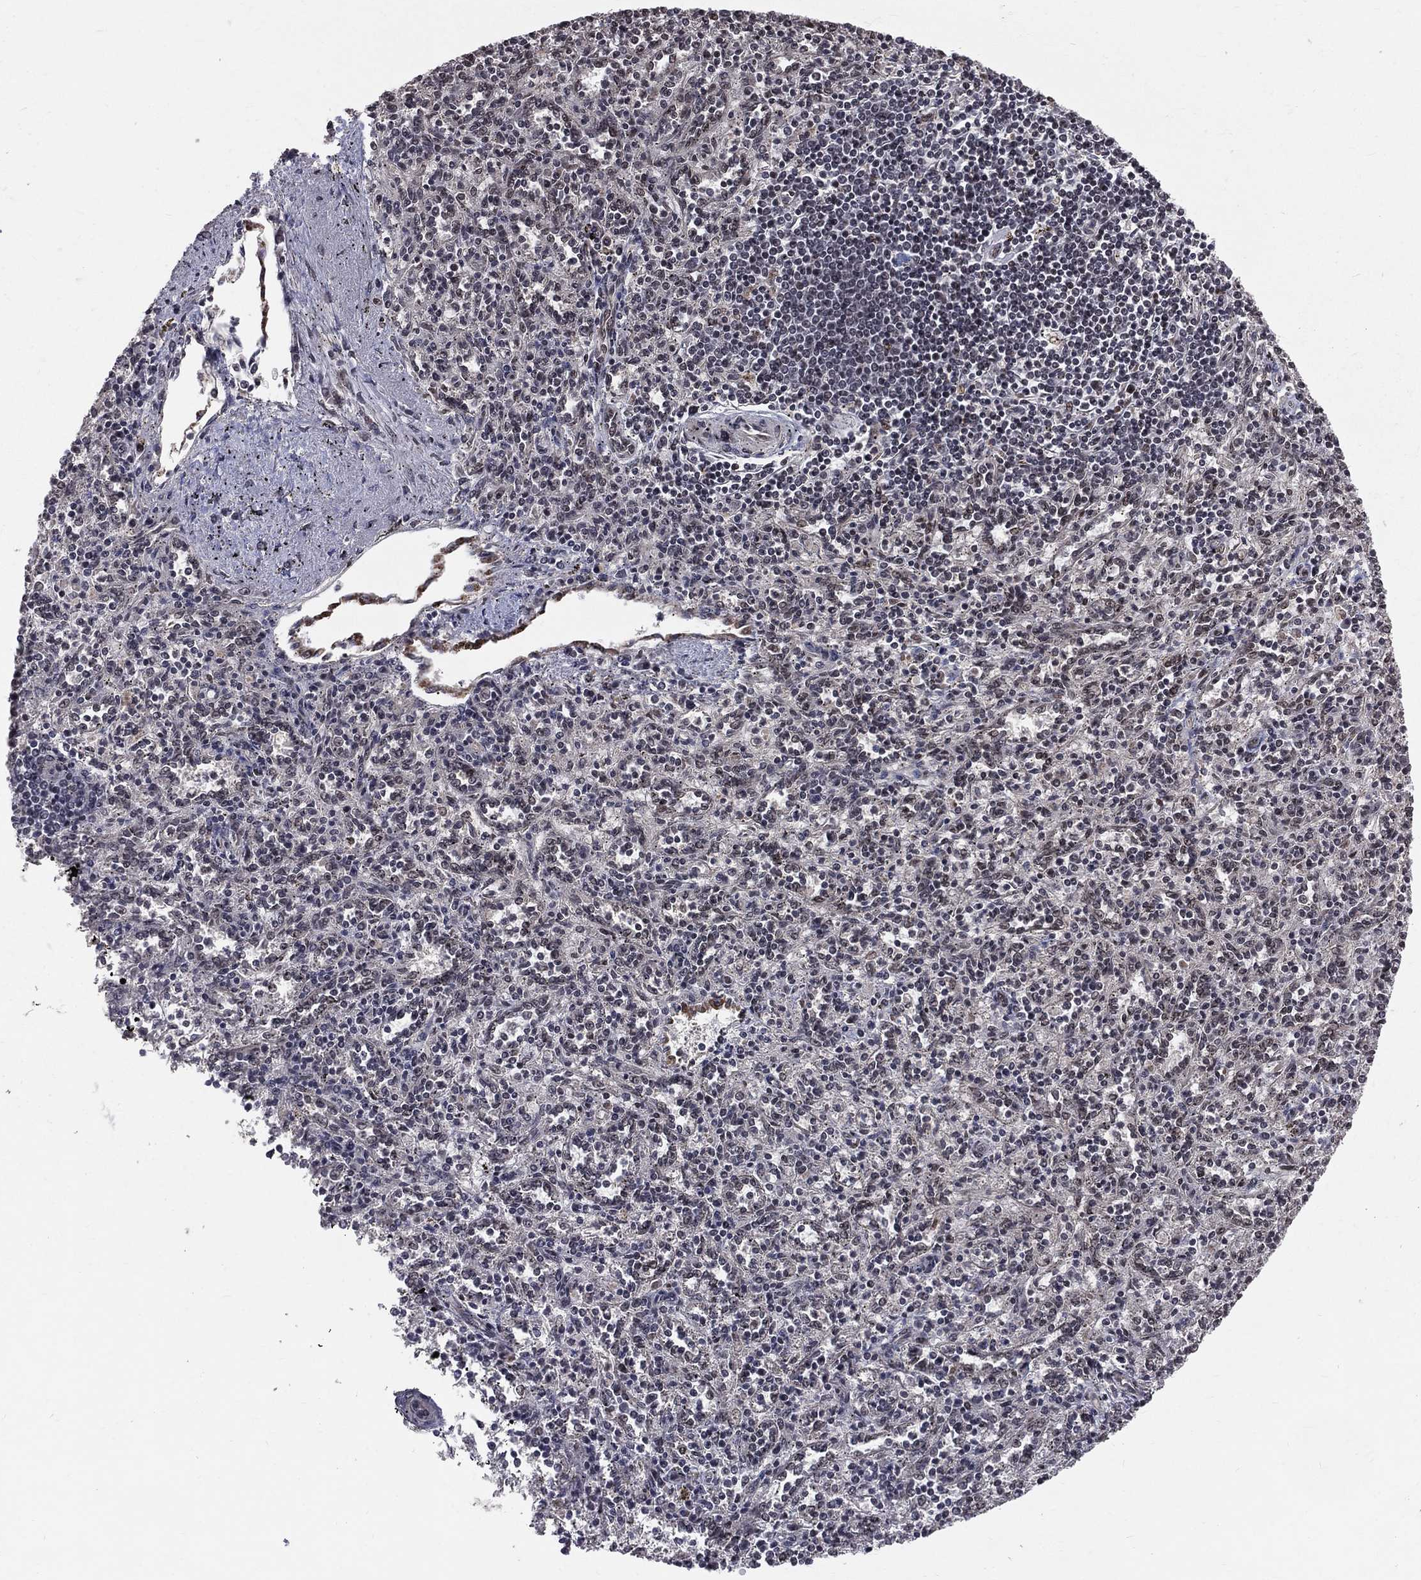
{"staining": {"intensity": "strong", "quantity": ">75%", "location": "nuclear"}, "tissue": "spleen", "cell_type": "Cells in red pulp", "image_type": "normal", "snomed": [{"axis": "morphology", "description": "Normal tissue, NOS"}, {"axis": "topography", "description": "Spleen"}], "caption": "Protein expression analysis of unremarkable human spleen reveals strong nuclear positivity in about >75% of cells in red pulp. The protein of interest is stained brown, and the nuclei are stained in blue (DAB IHC with brightfield microscopy, high magnification).", "gene": "SMC3", "patient": {"sex": "male", "age": 69}}